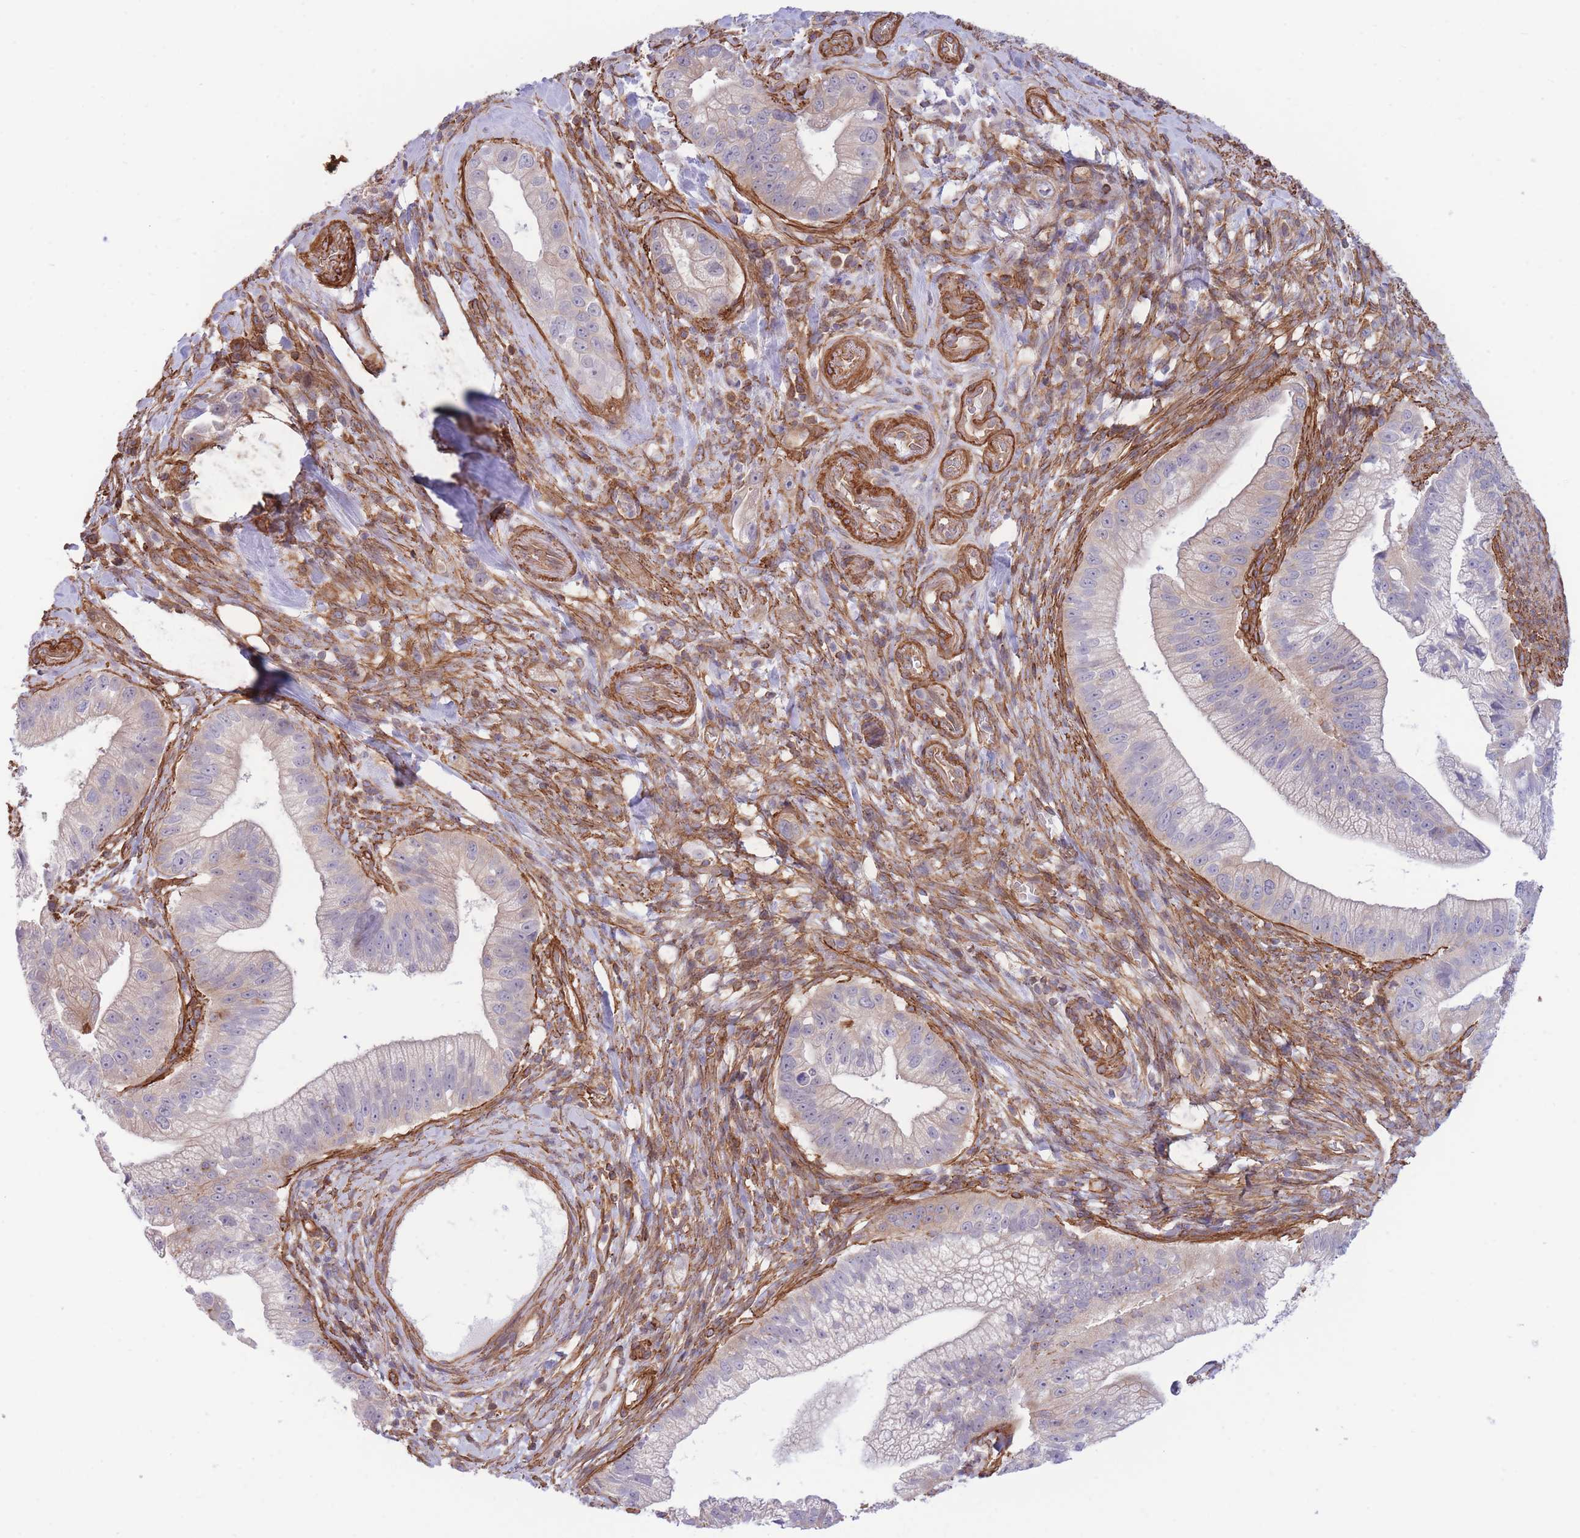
{"staining": {"intensity": "weak", "quantity": "<25%", "location": "cytoplasmic/membranous"}, "tissue": "pancreatic cancer", "cell_type": "Tumor cells", "image_type": "cancer", "snomed": [{"axis": "morphology", "description": "Adenocarcinoma, NOS"}, {"axis": "topography", "description": "Pancreas"}], "caption": "This is an immunohistochemistry photomicrograph of human pancreatic cancer. There is no staining in tumor cells.", "gene": "CDC25B", "patient": {"sex": "male", "age": 70}}